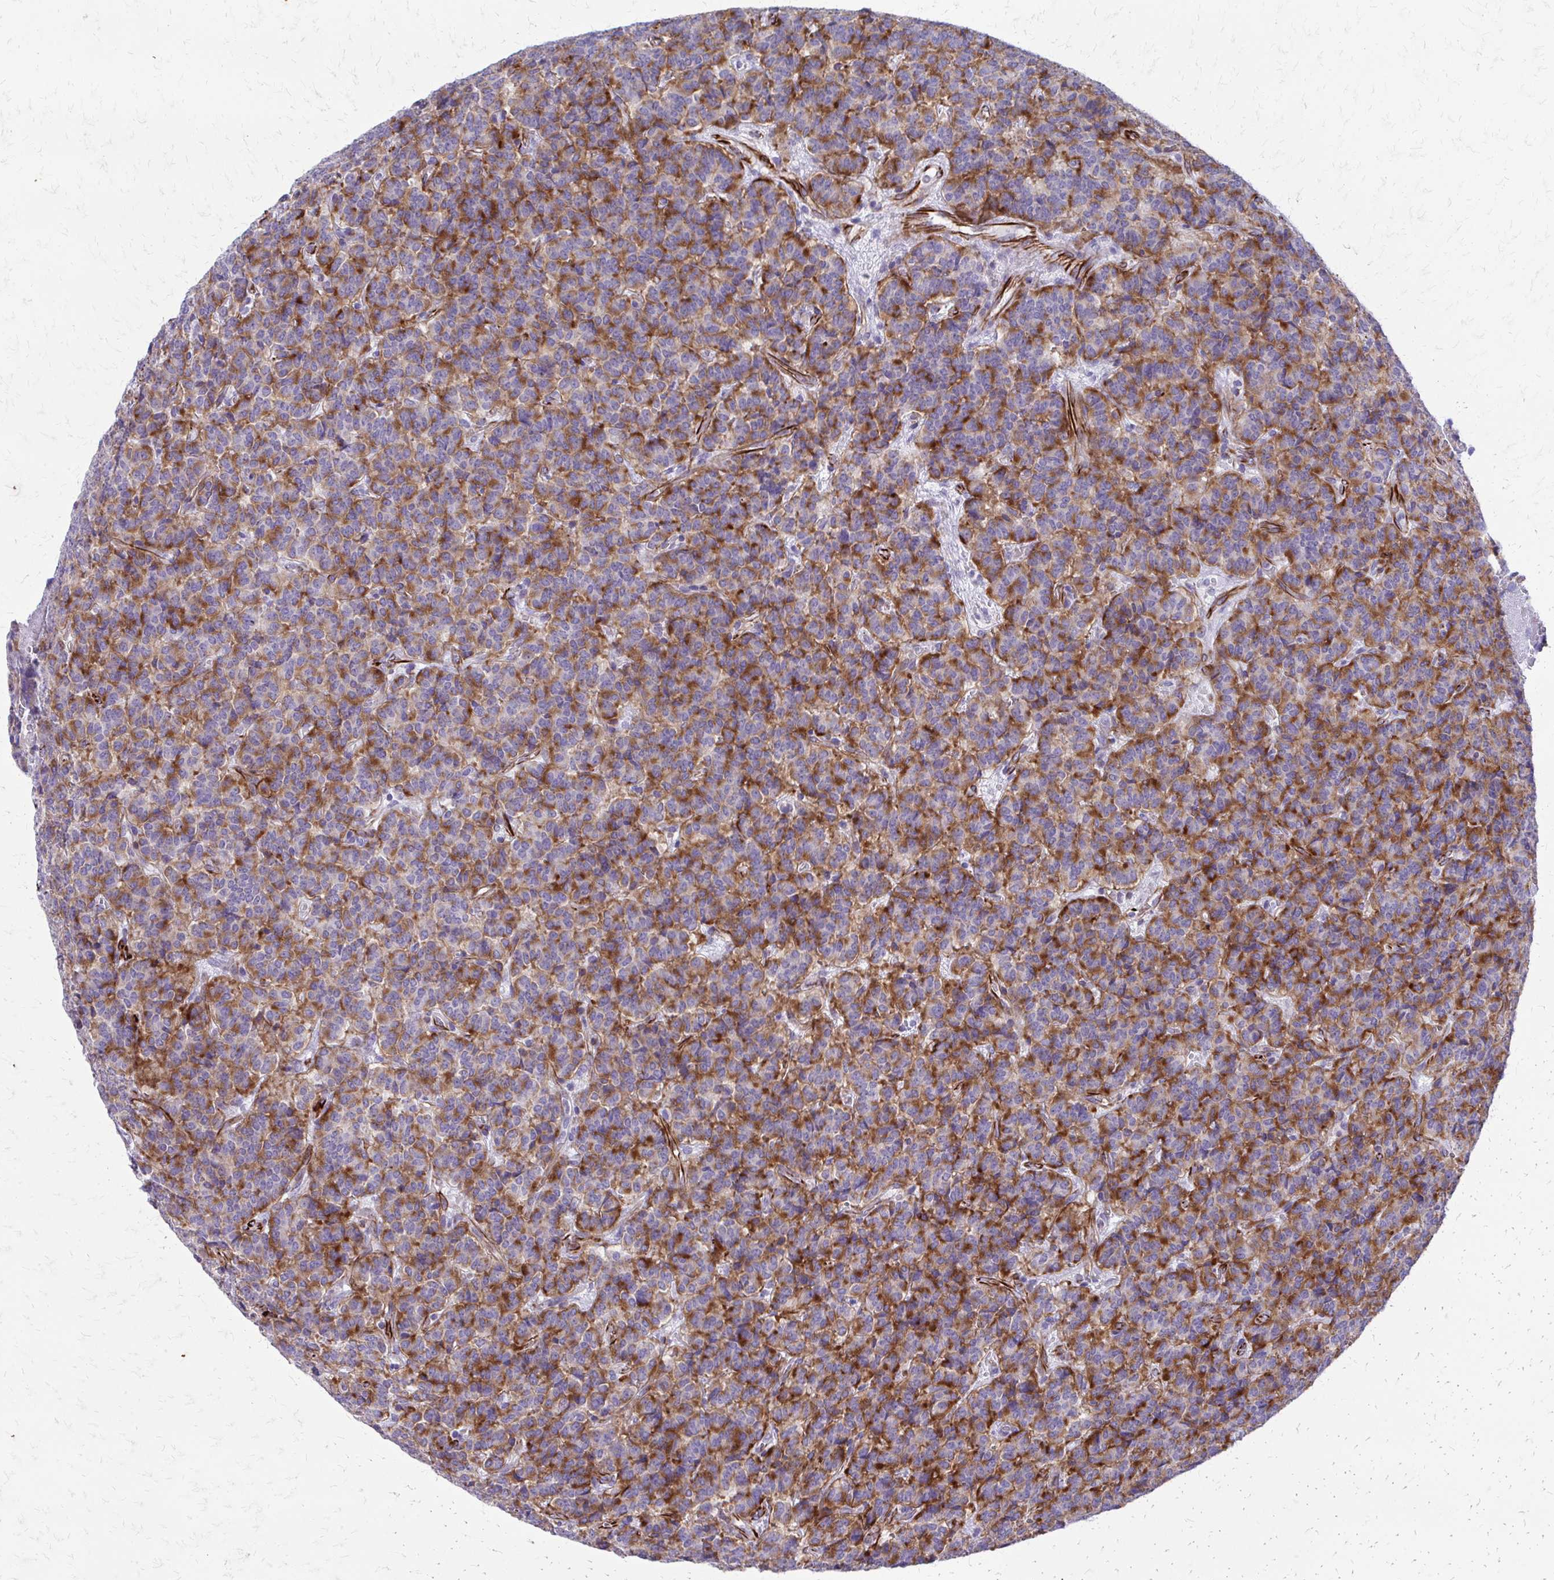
{"staining": {"intensity": "moderate", "quantity": "25%-75%", "location": "cytoplasmic/membranous"}, "tissue": "carcinoid", "cell_type": "Tumor cells", "image_type": "cancer", "snomed": [{"axis": "morphology", "description": "Carcinoid, malignant, NOS"}, {"axis": "topography", "description": "Pancreas"}], "caption": "Carcinoid stained with DAB (3,3'-diaminobenzidine) IHC displays medium levels of moderate cytoplasmic/membranous positivity in approximately 25%-75% of tumor cells.", "gene": "TRIM6", "patient": {"sex": "male", "age": 36}}